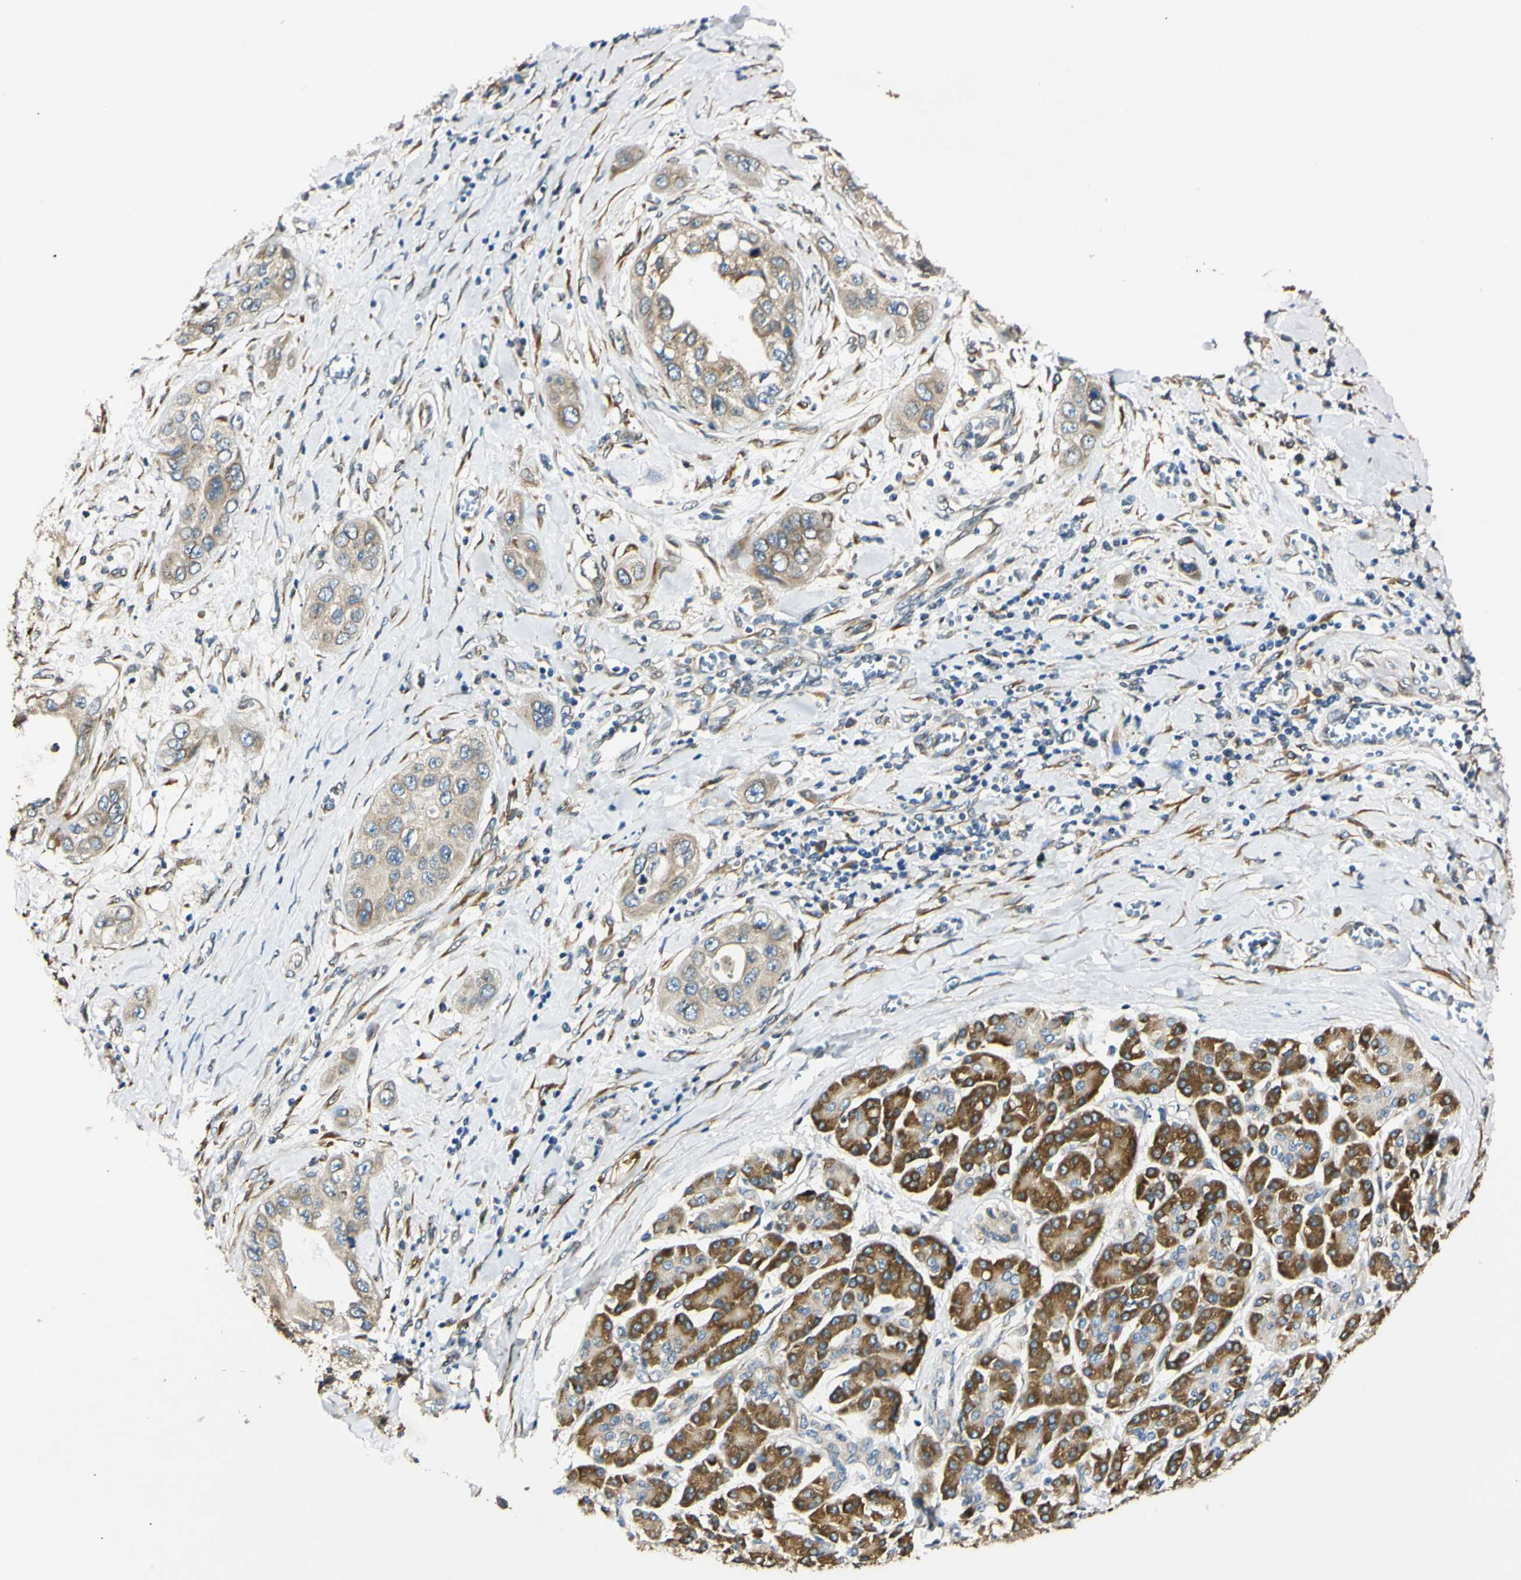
{"staining": {"intensity": "weak", "quantity": ">75%", "location": "cytoplasmic/membranous"}, "tissue": "pancreatic cancer", "cell_type": "Tumor cells", "image_type": "cancer", "snomed": [{"axis": "morphology", "description": "Adenocarcinoma, NOS"}, {"axis": "topography", "description": "Pancreas"}], "caption": "Human adenocarcinoma (pancreatic) stained with a protein marker reveals weak staining in tumor cells.", "gene": "IER3IP1", "patient": {"sex": "female", "age": 70}}